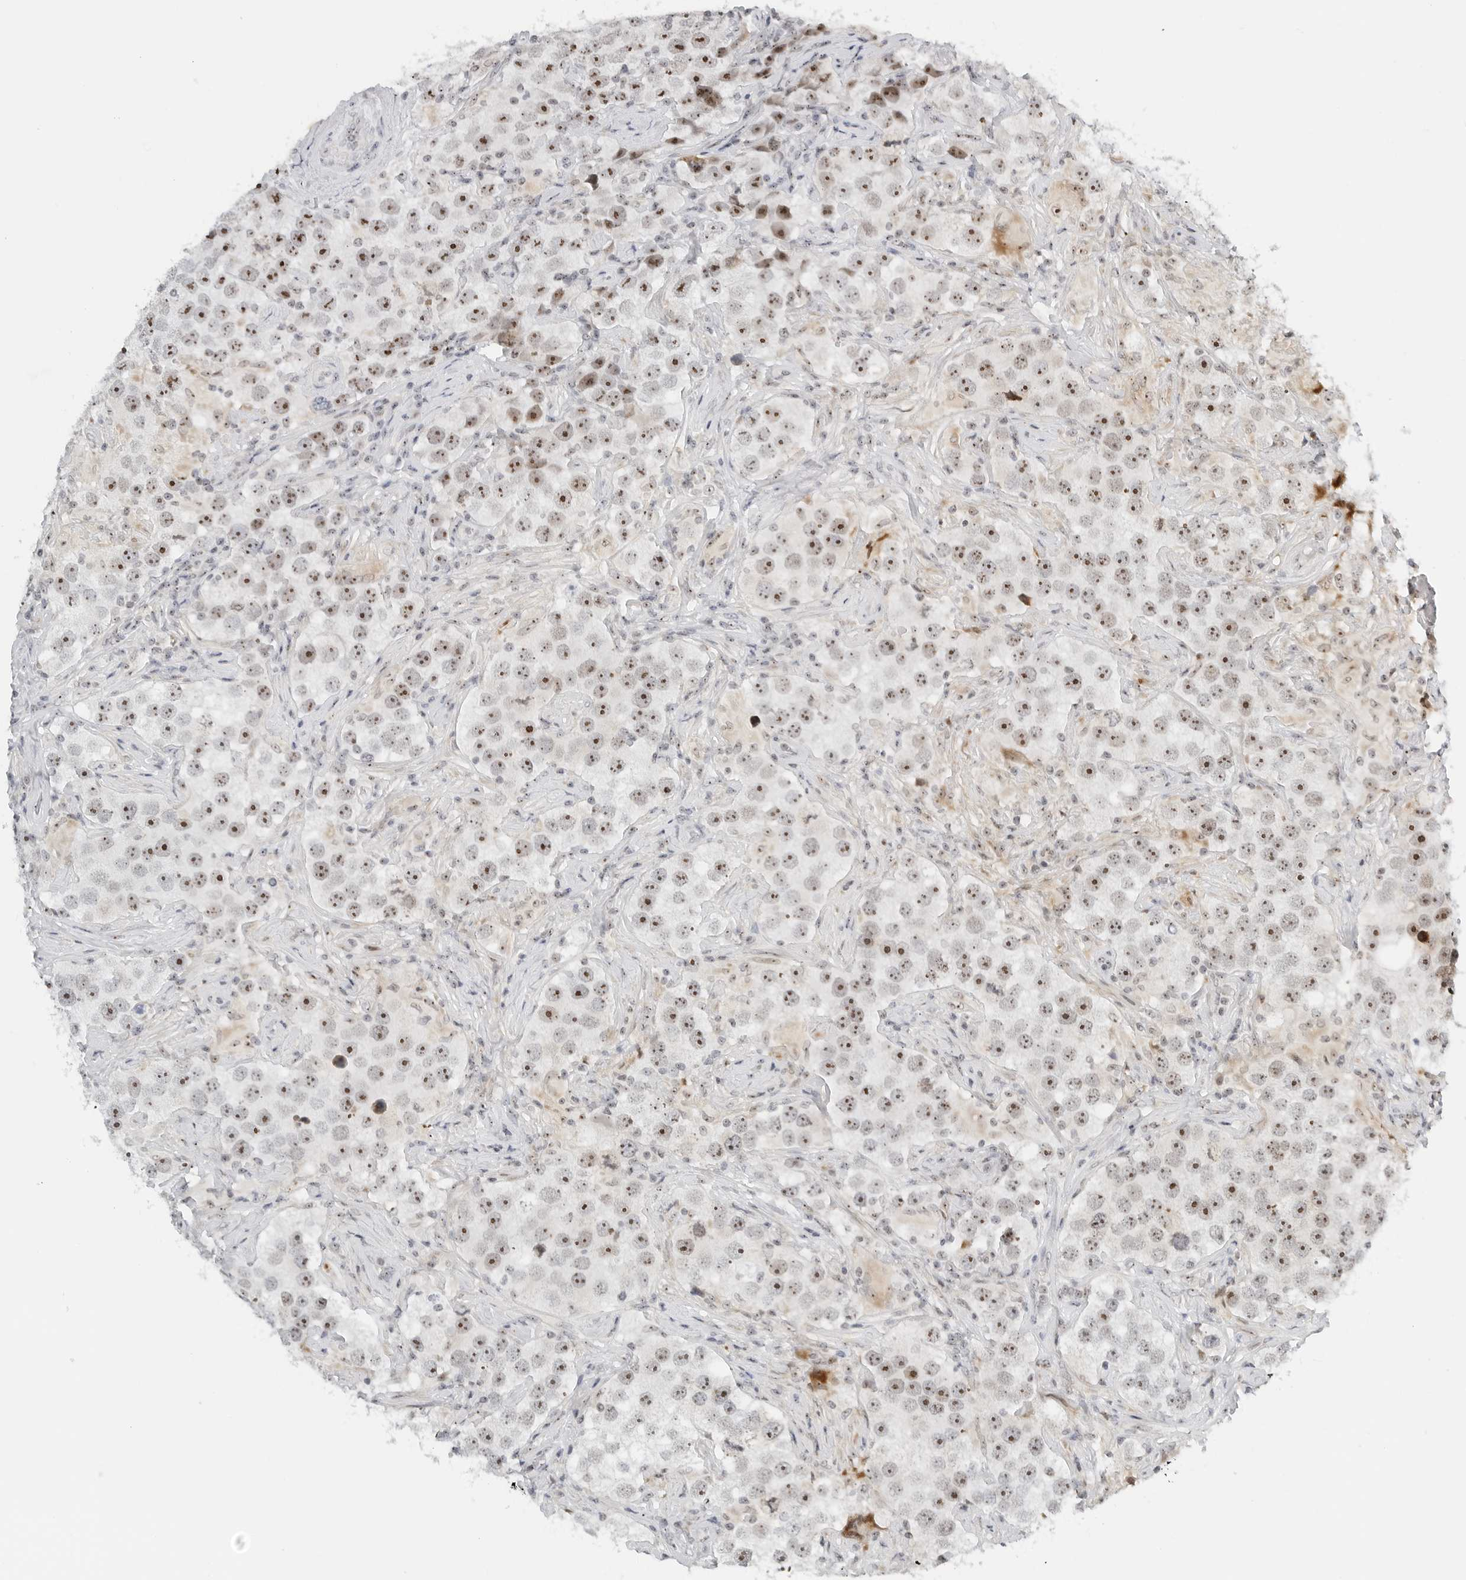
{"staining": {"intensity": "moderate", "quantity": ">75%", "location": "nuclear"}, "tissue": "testis cancer", "cell_type": "Tumor cells", "image_type": "cancer", "snomed": [{"axis": "morphology", "description": "Seminoma, NOS"}, {"axis": "topography", "description": "Testis"}], "caption": "This photomicrograph reveals IHC staining of testis seminoma, with medium moderate nuclear expression in about >75% of tumor cells.", "gene": "RIMKLA", "patient": {"sex": "male", "age": 49}}